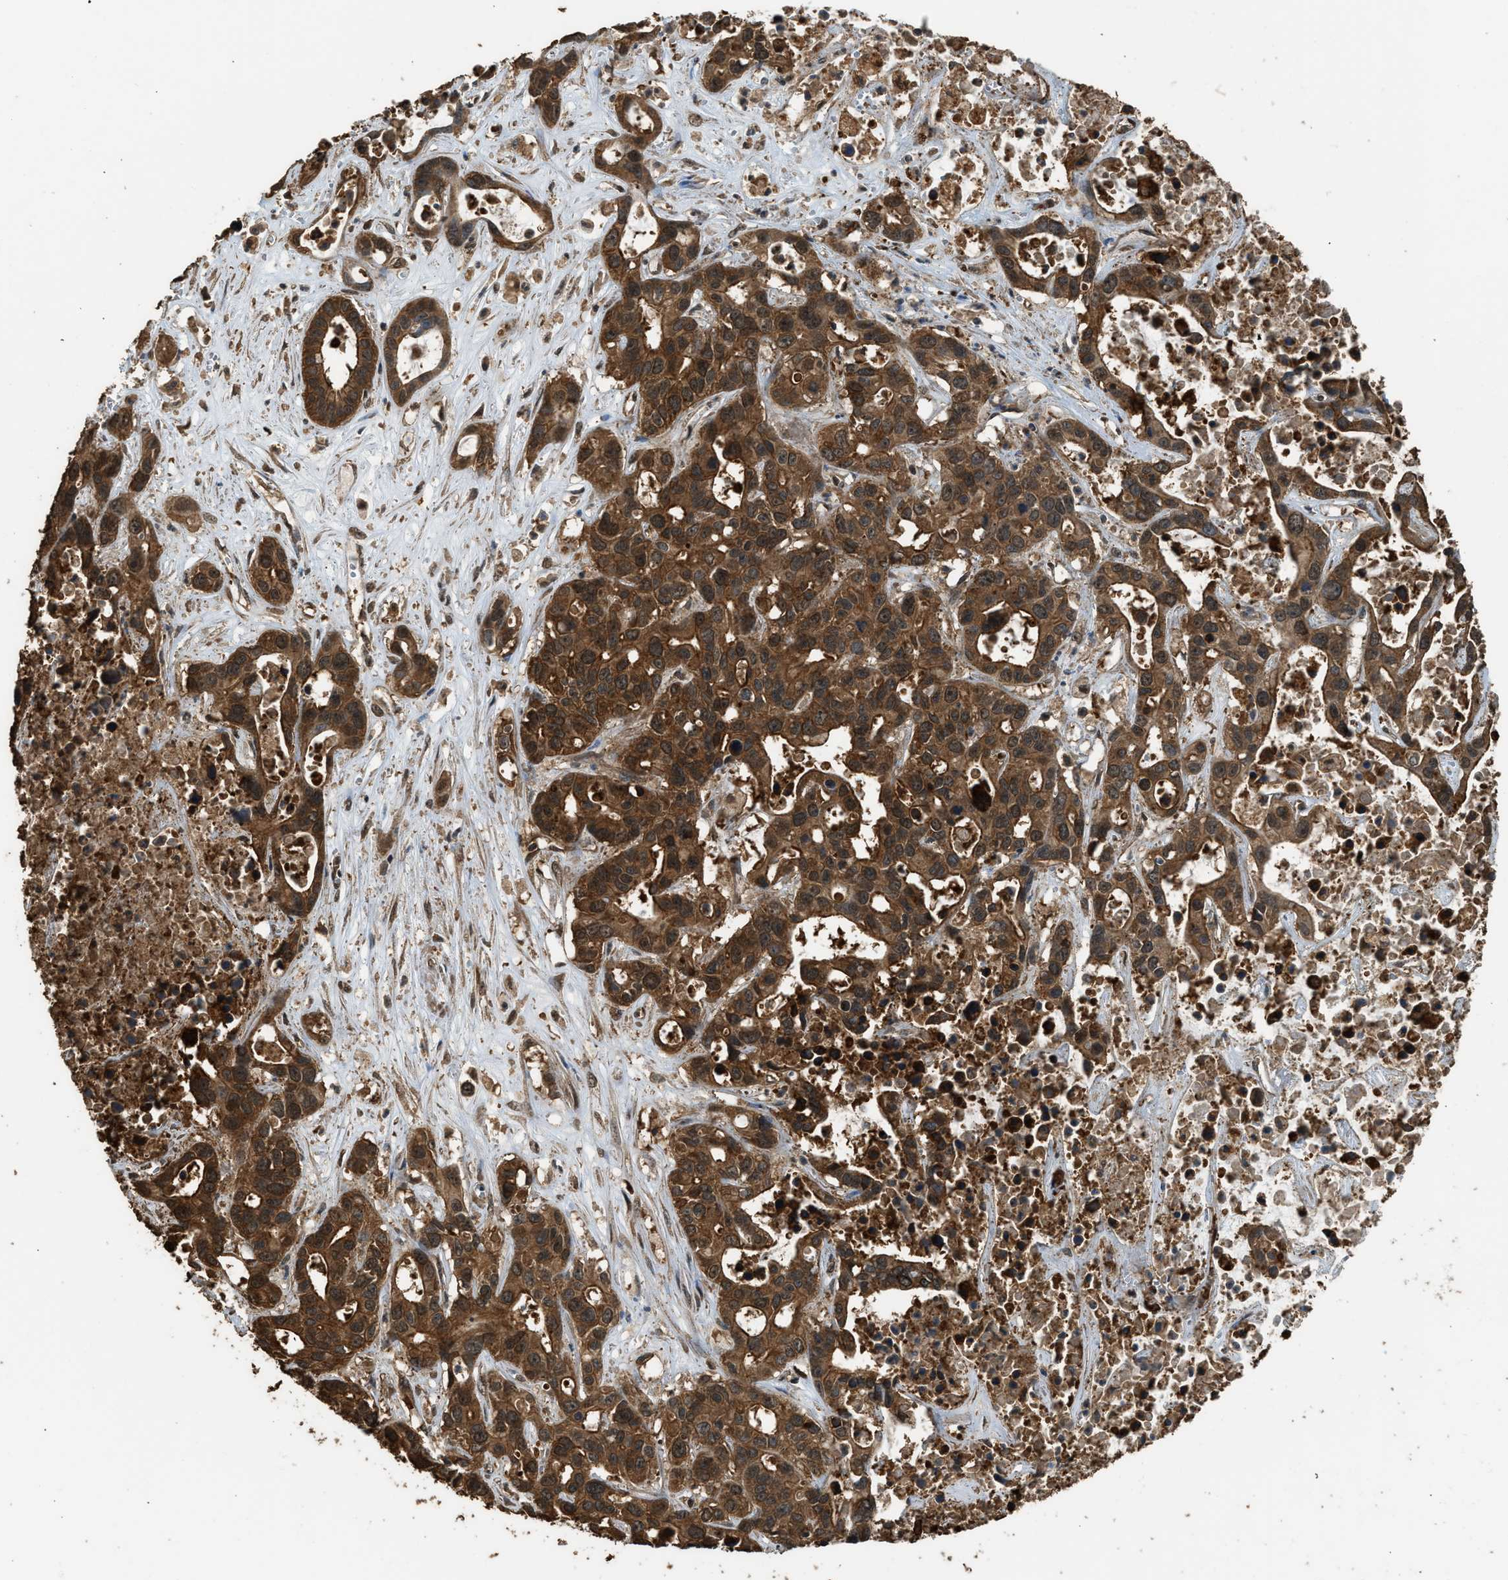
{"staining": {"intensity": "strong", "quantity": ">75%", "location": "cytoplasmic/membranous"}, "tissue": "liver cancer", "cell_type": "Tumor cells", "image_type": "cancer", "snomed": [{"axis": "morphology", "description": "Cholangiocarcinoma"}, {"axis": "topography", "description": "Liver"}], "caption": "High-magnification brightfield microscopy of liver cholangiocarcinoma stained with DAB (3,3'-diaminobenzidine) (brown) and counterstained with hematoxylin (blue). tumor cells exhibit strong cytoplasmic/membranous expression is identified in approximately>75% of cells. Nuclei are stained in blue.", "gene": "MYBL2", "patient": {"sex": "female", "age": 65}}